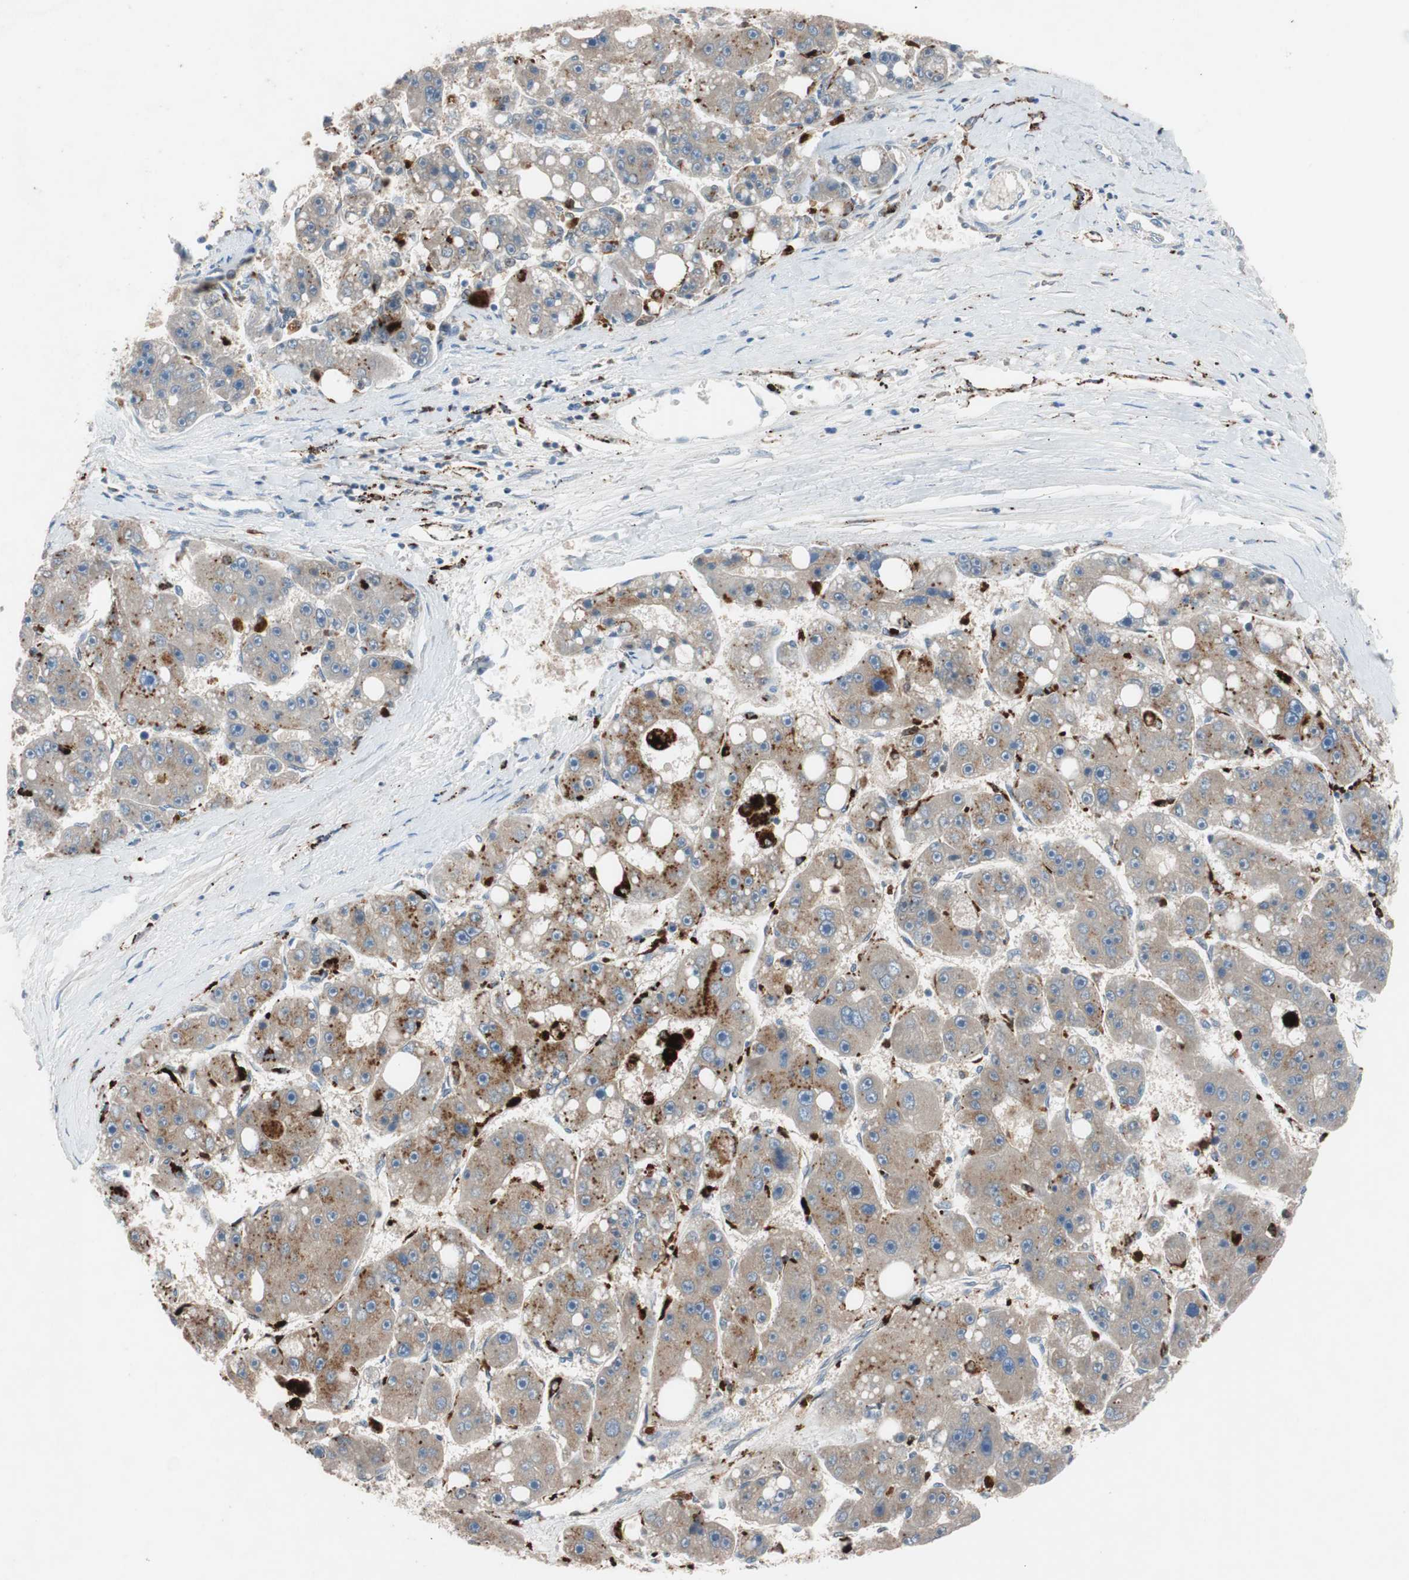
{"staining": {"intensity": "weak", "quantity": "25%-75%", "location": "cytoplasmic/membranous"}, "tissue": "liver cancer", "cell_type": "Tumor cells", "image_type": "cancer", "snomed": [{"axis": "morphology", "description": "Carcinoma, Hepatocellular, NOS"}, {"axis": "topography", "description": "Liver"}], "caption": "Liver hepatocellular carcinoma tissue reveals weak cytoplasmic/membranous expression in approximately 25%-75% of tumor cells (DAB (3,3'-diaminobenzidine) IHC with brightfield microscopy, high magnification).", "gene": "CLEC4D", "patient": {"sex": "female", "age": 61}}